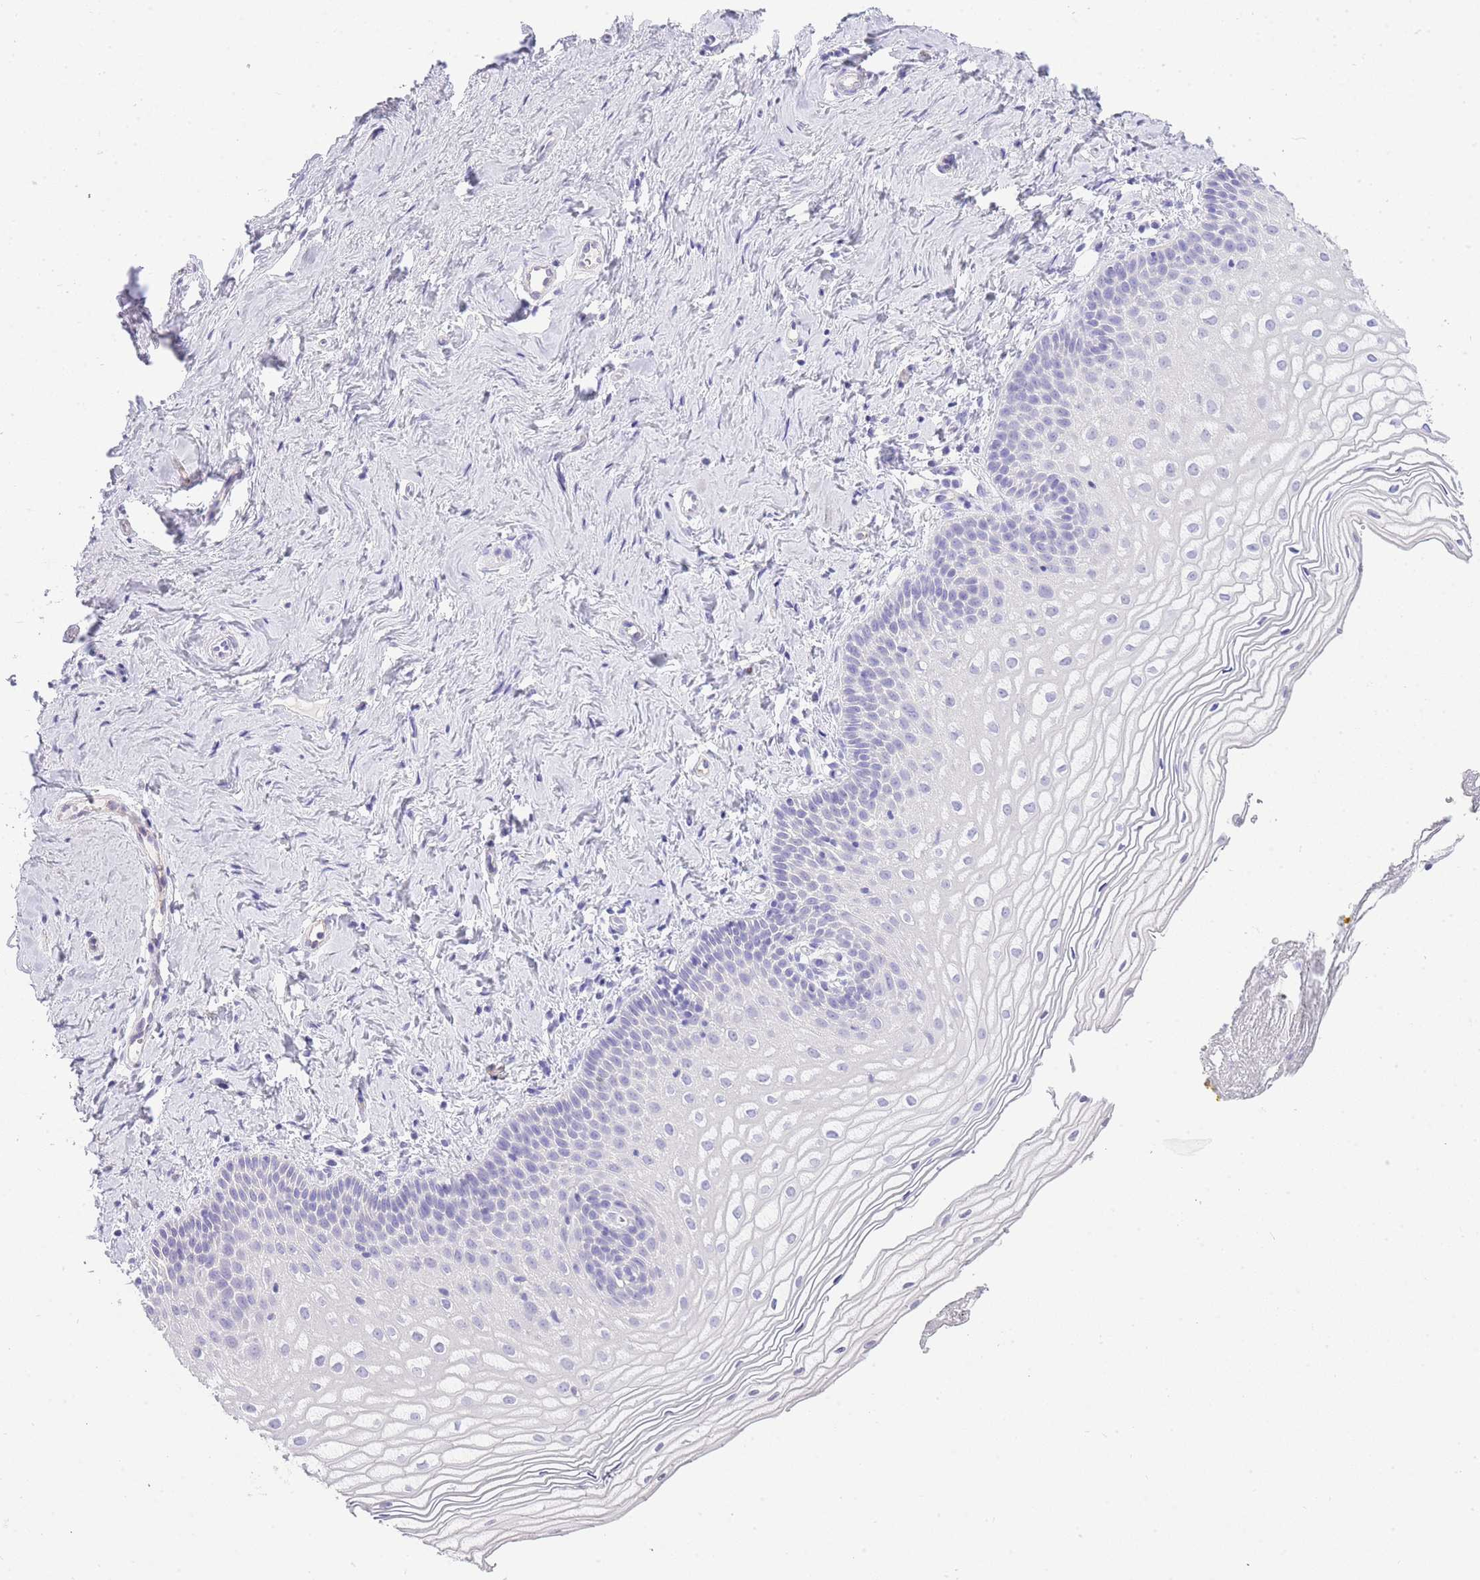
{"staining": {"intensity": "negative", "quantity": "none", "location": "none"}, "tissue": "vagina", "cell_type": "Squamous epithelial cells", "image_type": "normal", "snomed": [{"axis": "morphology", "description": "Normal tissue, NOS"}, {"axis": "topography", "description": "Vagina"}], "caption": "Protein analysis of normal vagina reveals no significant positivity in squamous epithelial cells.", "gene": "RHO", "patient": {"sex": "female", "age": 56}}